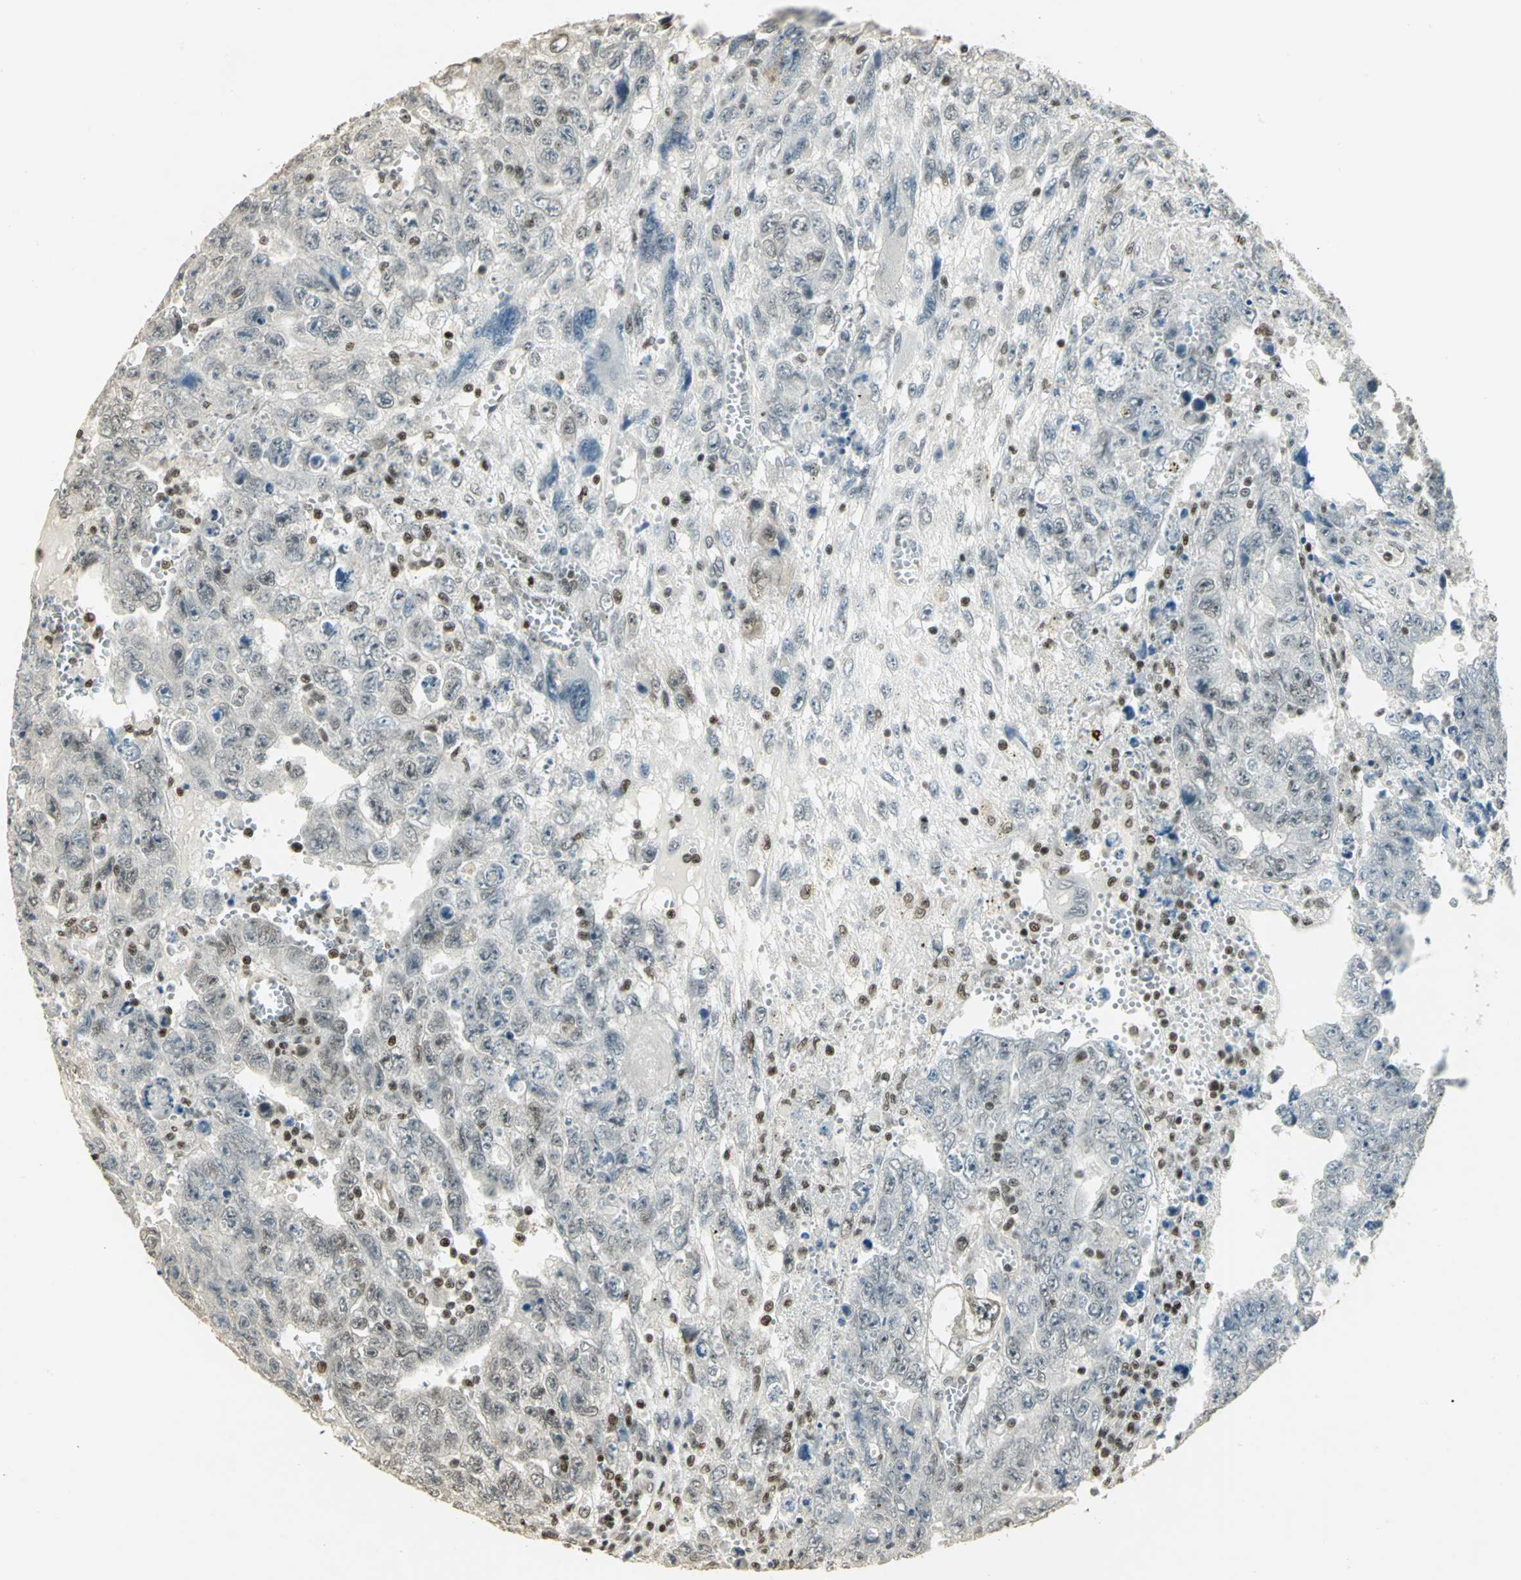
{"staining": {"intensity": "negative", "quantity": "none", "location": "none"}, "tissue": "testis cancer", "cell_type": "Tumor cells", "image_type": "cancer", "snomed": [{"axis": "morphology", "description": "Carcinoma, Embryonal, NOS"}, {"axis": "topography", "description": "Testis"}], "caption": "Image shows no significant protein positivity in tumor cells of testis cancer (embryonal carcinoma).", "gene": "ELF1", "patient": {"sex": "male", "age": 28}}